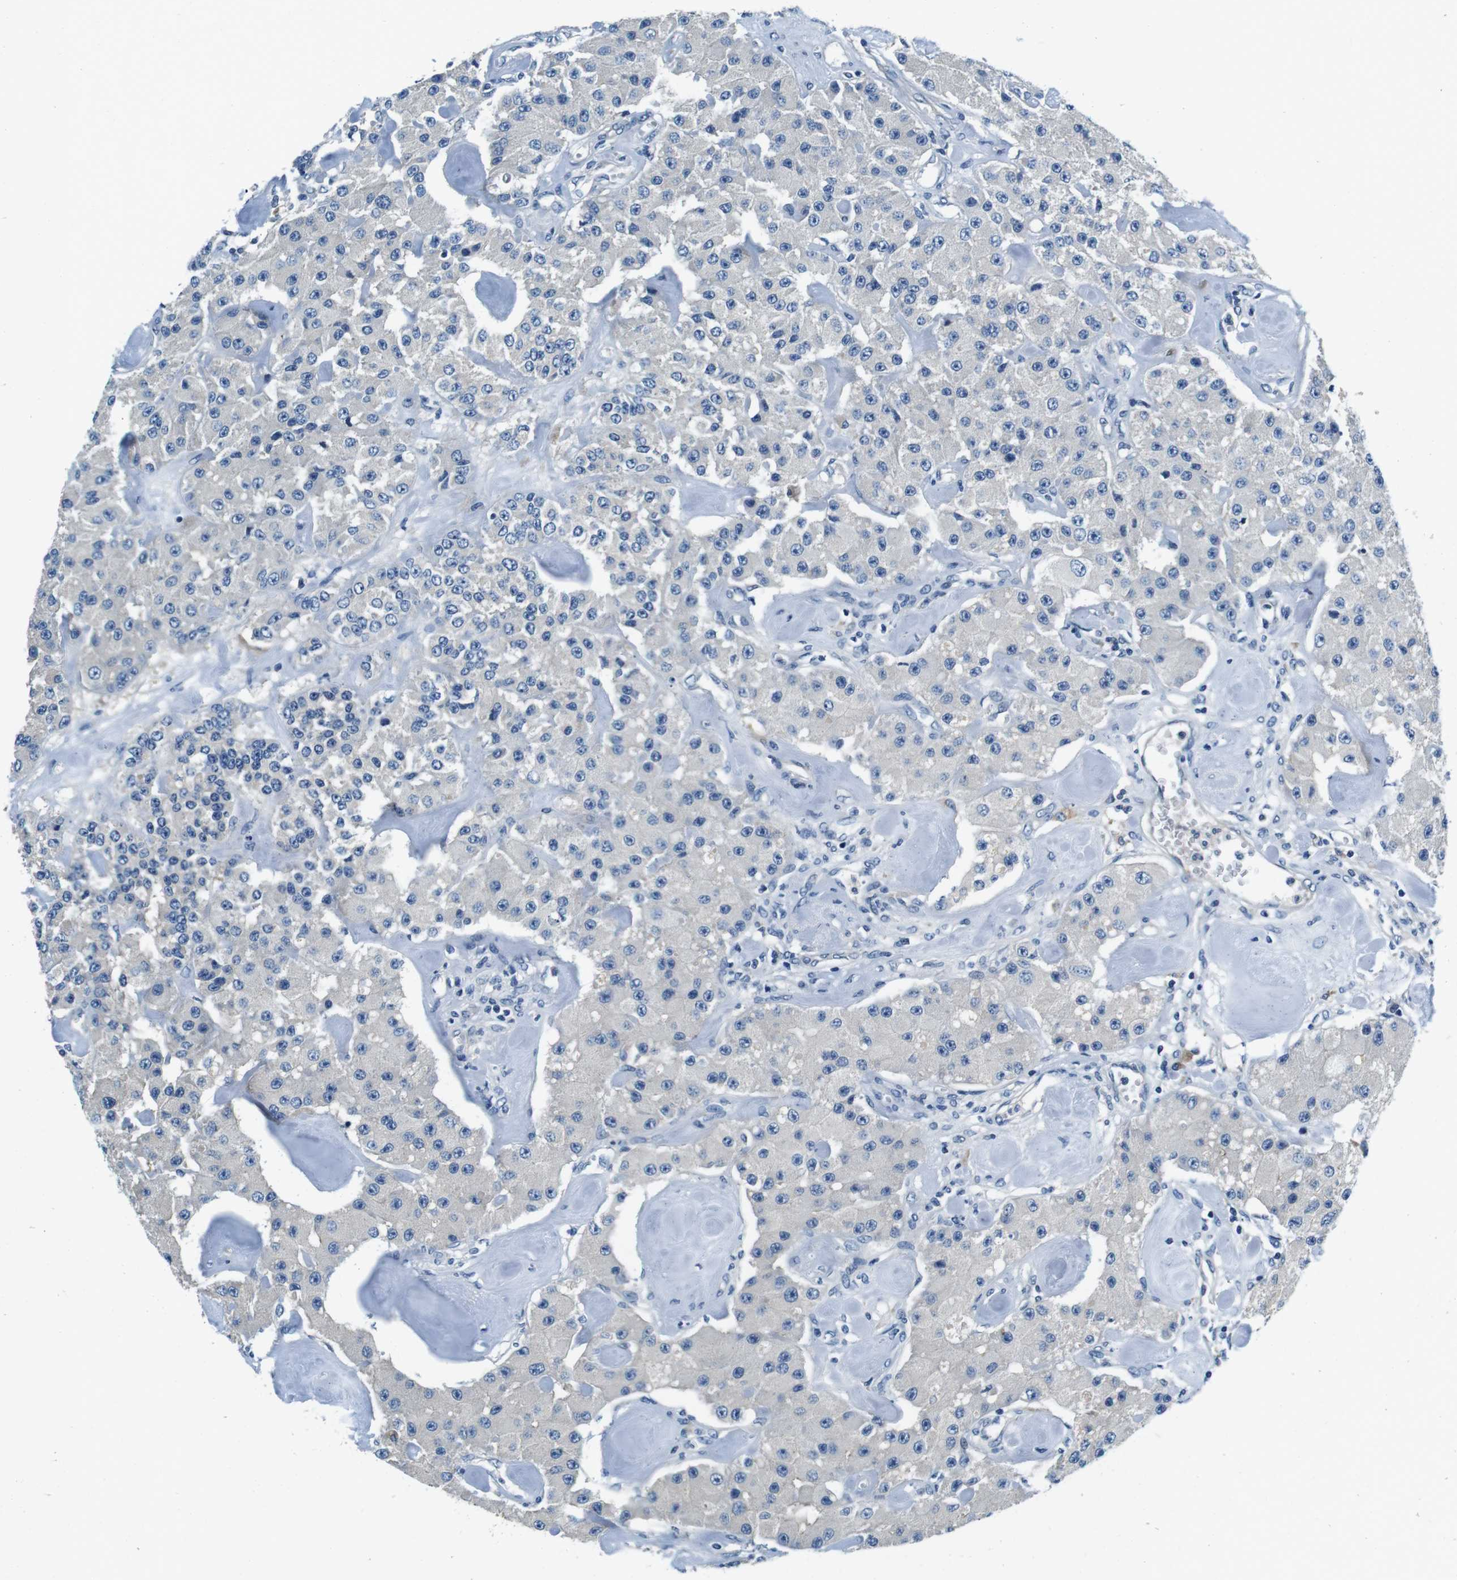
{"staining": {"intensity": "negative", "quantity": "none", "location": "none"}, "tissue": "carcinoid", "cell_type": "Tumor cells", "image_type": "cancer", "snomed": [{"axis": "morphology", "description": "Carcinoid, malignant, NOS"}, {"axis": "topography", "description": "Pancreas"}], "caption": "Image shows no significant protein expression in tumor cells of carcinoid.", "gene": "KCNJ5", "patient": {"sex": "male", "age": 41}}